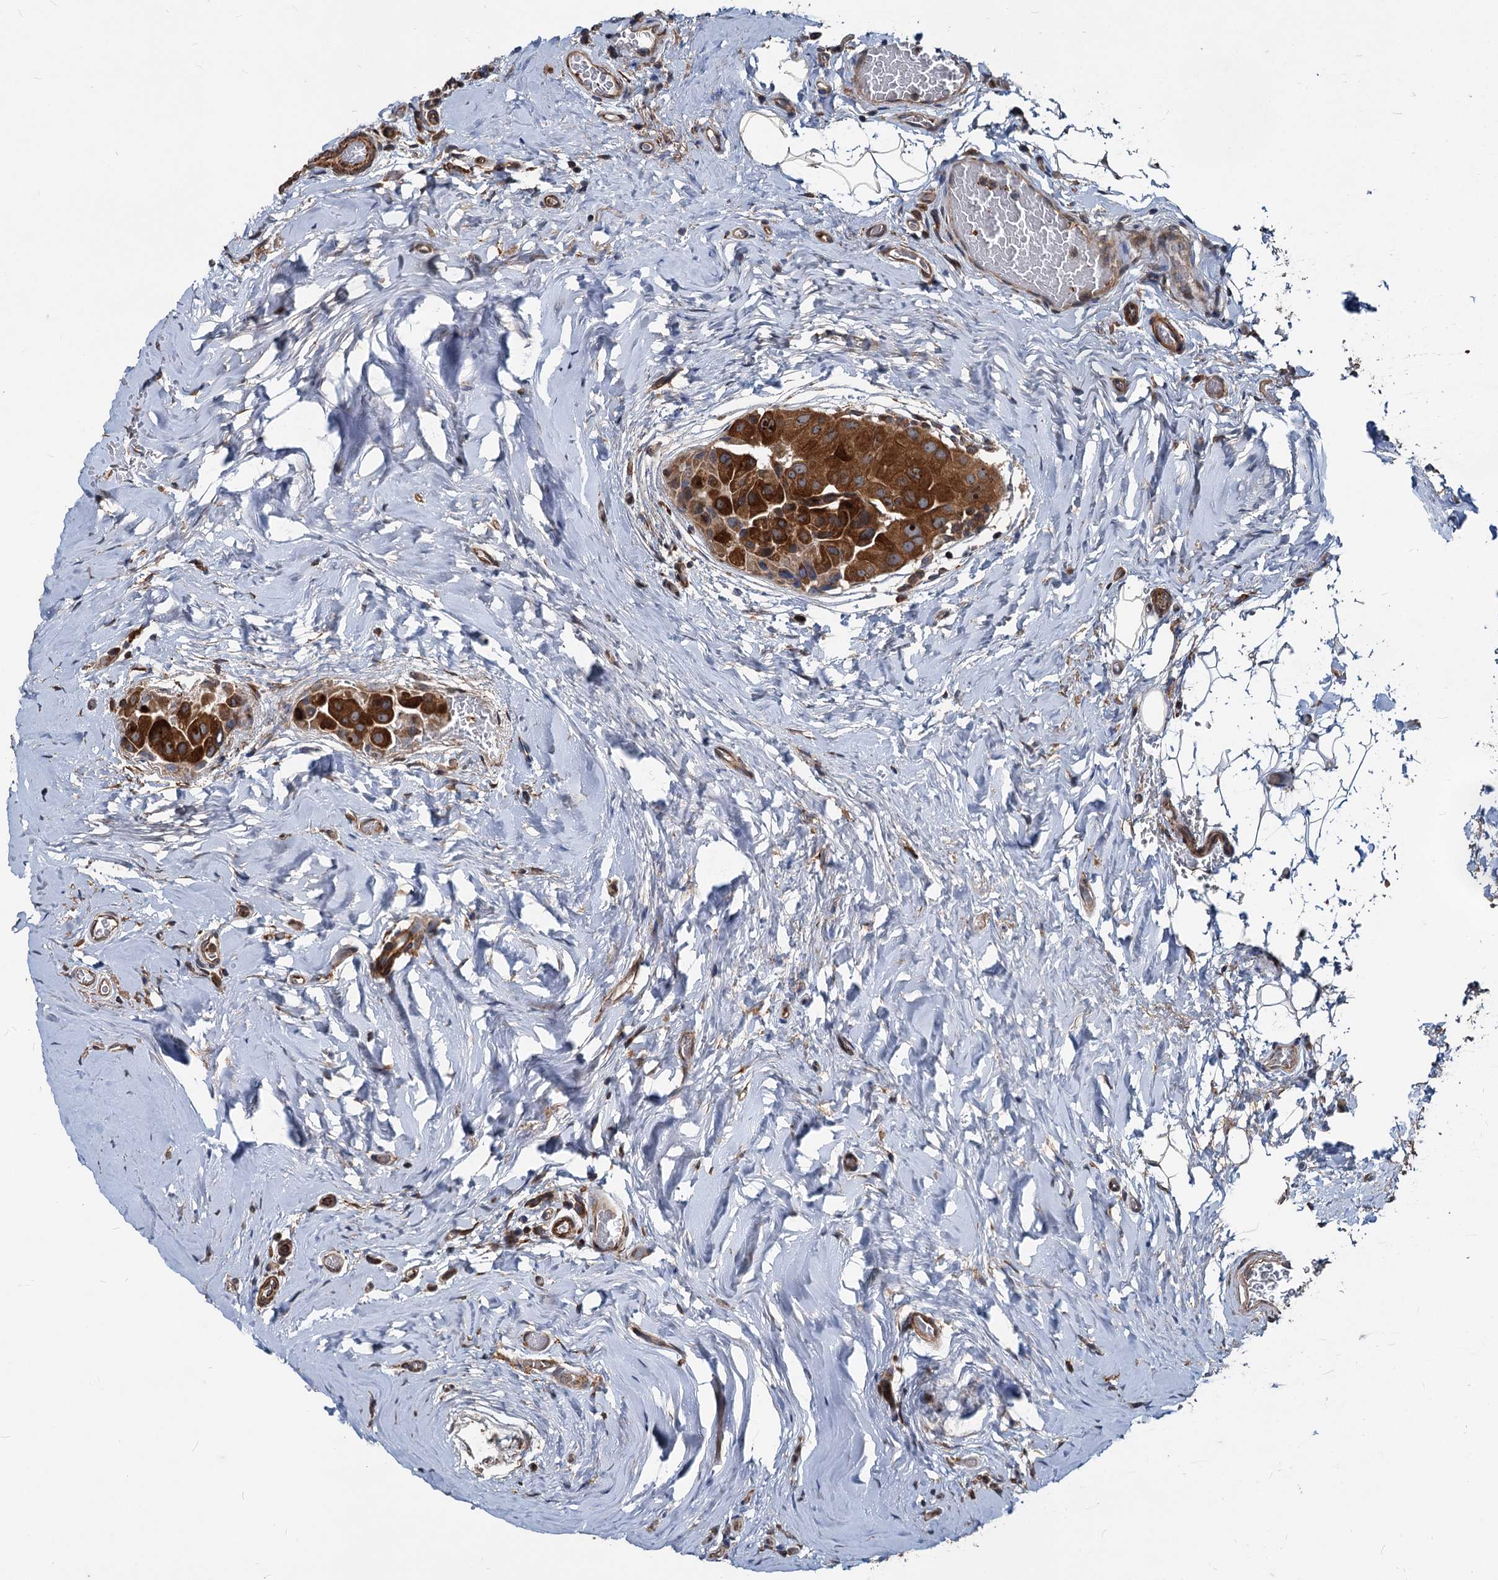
{"staining": {"intensity": "strong", "quantity": ">75%", "location": "cytoplasmic/membranous"}, "tissue": "thyroid cancer", "cell_type": "Tumor cells", "image_type": "cancer", "snomed": [{"axis": "morphology", "description": "Papillary adenocarcinoma, NOS"}, {"axis": "topography", "description": "Thyroid gland"}], "caption": "The immunohistochemical stain highlights strong cytoplasmic/membranous staining in tumor cells of thyroid papillary adenocarcinoma tissue.", "gene": "STIM1", "patient": {"sex": "male", "age": 33}}